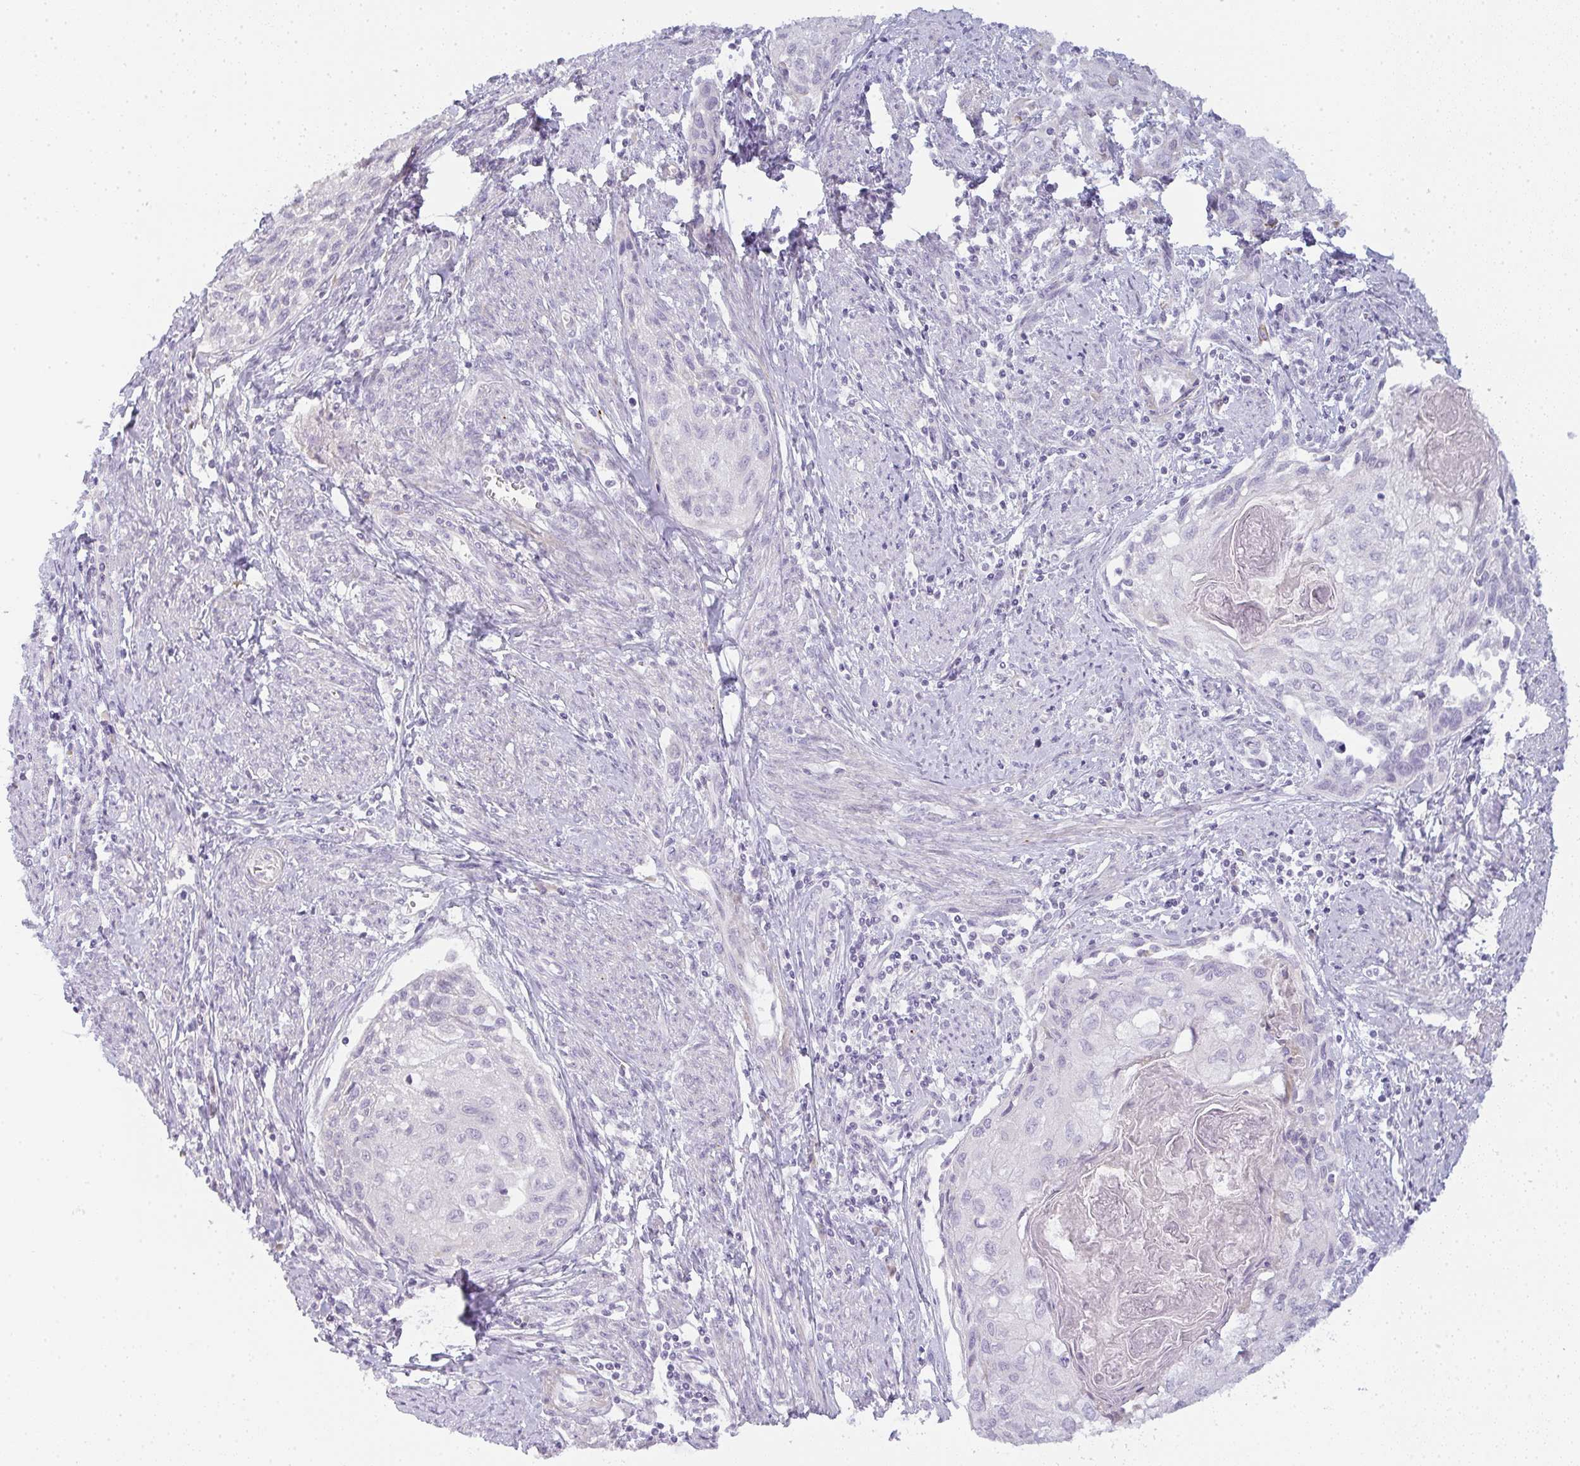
{"staining": {"intensity": "negative", "quantity": "none", "location": "none"}, "tissue": "cervical cancer", "cell_type": "Tumor cells", "image_type": "cancer", "snomed": [{"axis": "morphology", "description": "Squamous cell carcinoma, NOS"}, {"axis": "topography", "description": "Cervix"}], "caption": "A histopathology image of squamous cell carcinoma (cervical) stained for a protein reveals no brown staining in tumor cells. The staining was performed using DAB (3,3'-diaminobenzidine) to visualize the protein expression in brown, while the nuclei were stained in blue with hematoxylin (Magnification: 20x).", "gene": "SIRPB2", "patient": {"sex": "female", "age": 67}}